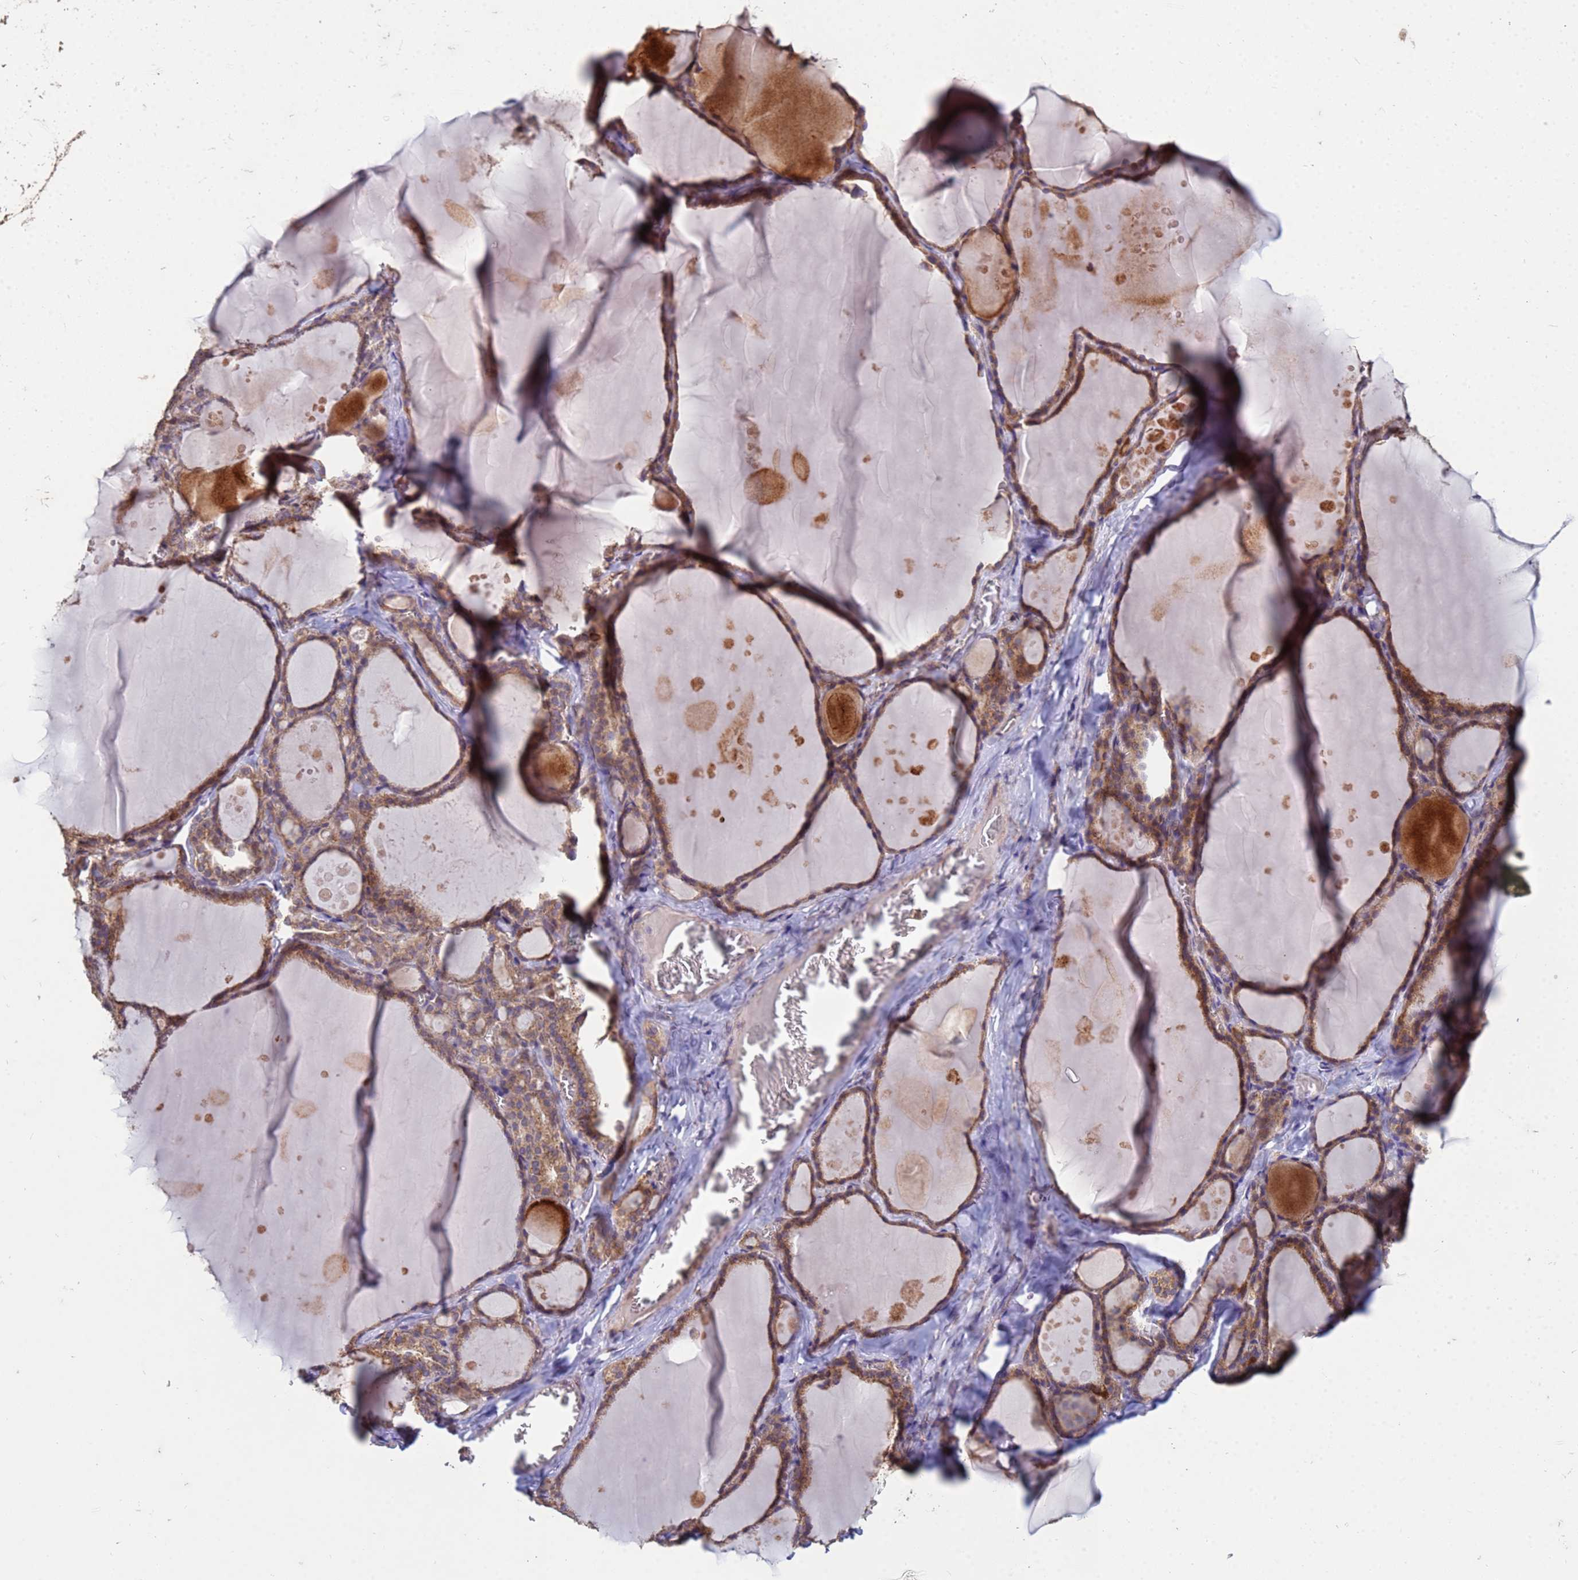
{"staining": {"intensity": "moderate", "quantity": ">75%", "location": "cytoplasmic/membranous"}, "tissue": "thyroid gland", "cell_type": "Glandular cells", "image_type": "normal", "snomed": [{"axis": "morphology", "description": "Normal tissue, NOS"}, {"axis": "topography", "description": "Thyroid gland"}], "caption": "Protein positivity by IHC displays moderate cytoplasmic/membranous expression in approximately >75% of glandular cells in normal thyroid gland.", "gene": "P2RX7", "patient": {"sex": "male", "age": 56}}